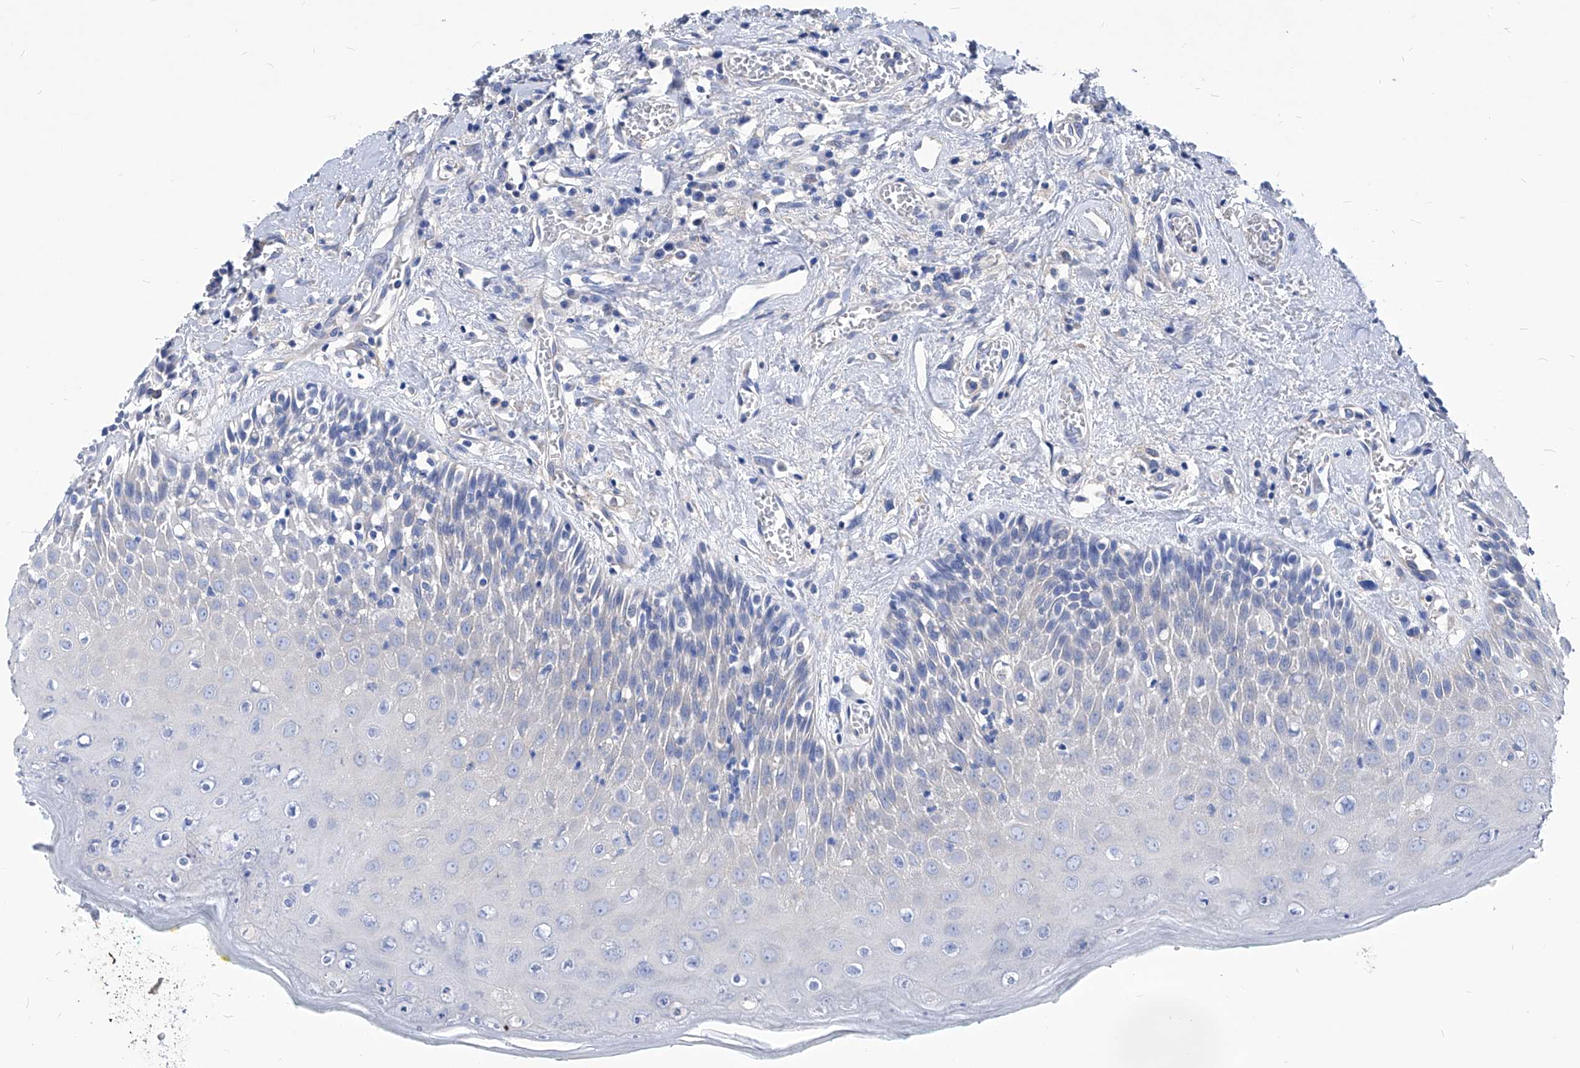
{"staining": {"intensity": "negative", "quantity": "none", "location": "none"}, "tissue": "oral mucosa", "cell_type": "Squamous epithelial cells", "image_type": "normal", "snomed": [{"axis": "morphology", "description": "Normal tissue, NOS"}, {"axis": "topography", "description": "Oral tissue"}], "caption": "This is a image of immunohistochemistry staining of unremarkable oral mucosa, which shows no positivity in squamous epithelial cells. (Immunohistochemistry, brightfield microscopy, high magnification).", "gene": "XPNPEP1", "patient": {"sex": "female", "age": 70}}